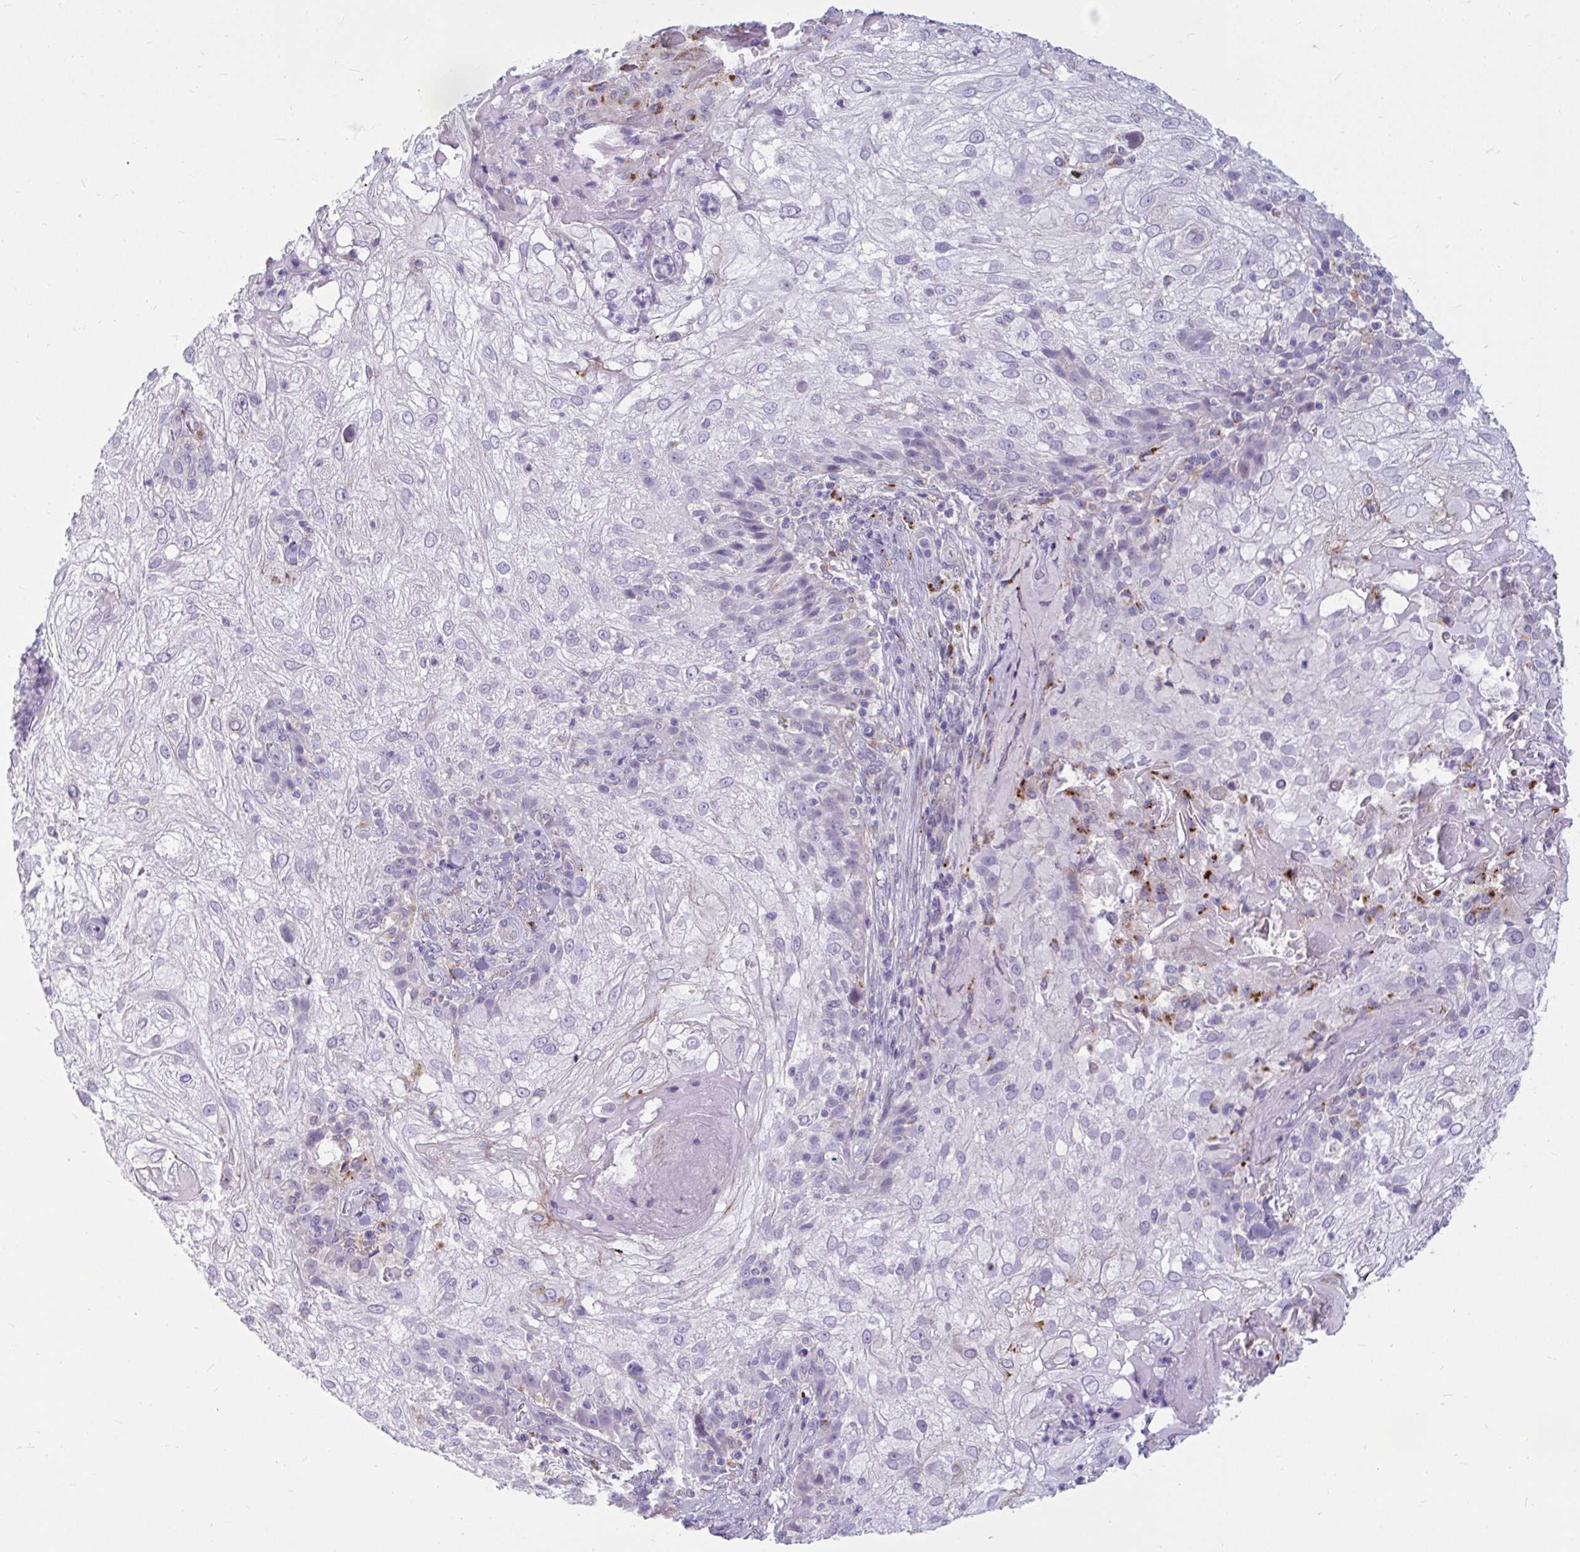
{"staining": {"intensity": "negative", "quantity": "none", "location": "none"}, "tissue": "skin cancer", "cell_type": "Tumor cells", "image_type": "cancer", "snomed": [{"axis": "morphology", "description": "Normal tissue, NOS"}, {"axis": "morphology", "description": "Squamous cell carcinoma, NOS"}, {"axis": "topography", "description": "Skin"}], "caption": "Human skin cancer stained for a protein using immunohistochemistry (IHC) exhibits no staining in tumor cells.", "gene": "CTSZ", "patient": {"sex": "female", "age": 83}}